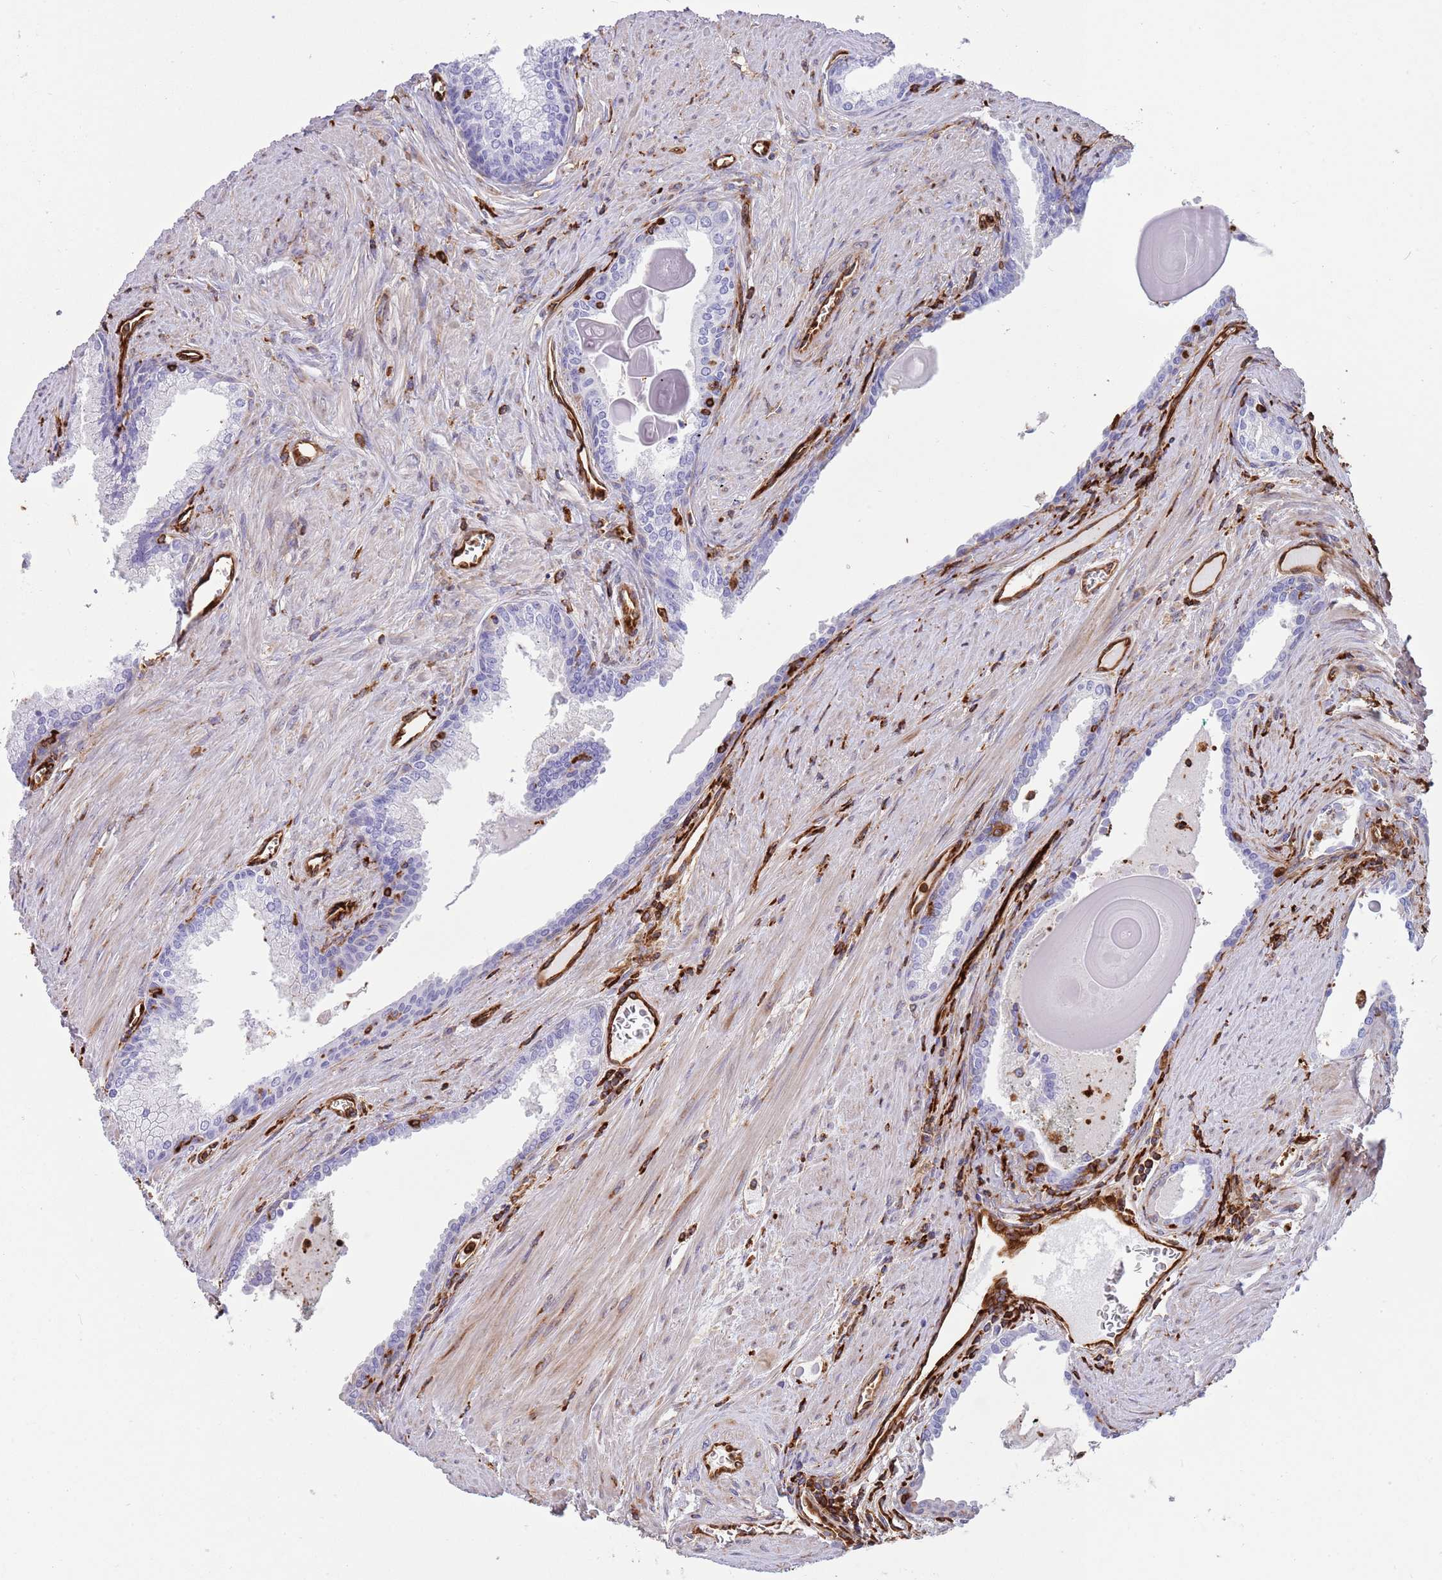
{"staining": {"intensity": "negative", "quantity": "none", "location": "none"}, "tissue": "prostate cancer", "cell_type": "Tumor cells", "image_type": "cancer", "snomed": [{"axis": "morphology", "description": "Adenocarcinoma, High grade"}, {"axis": "topography", "description": "Prostate"}], "caption": "Tumor cells show no significant positivity in prostate cancer.", "gene": "KBTBD7", "patient": {"sex": "male", "age": 68}}